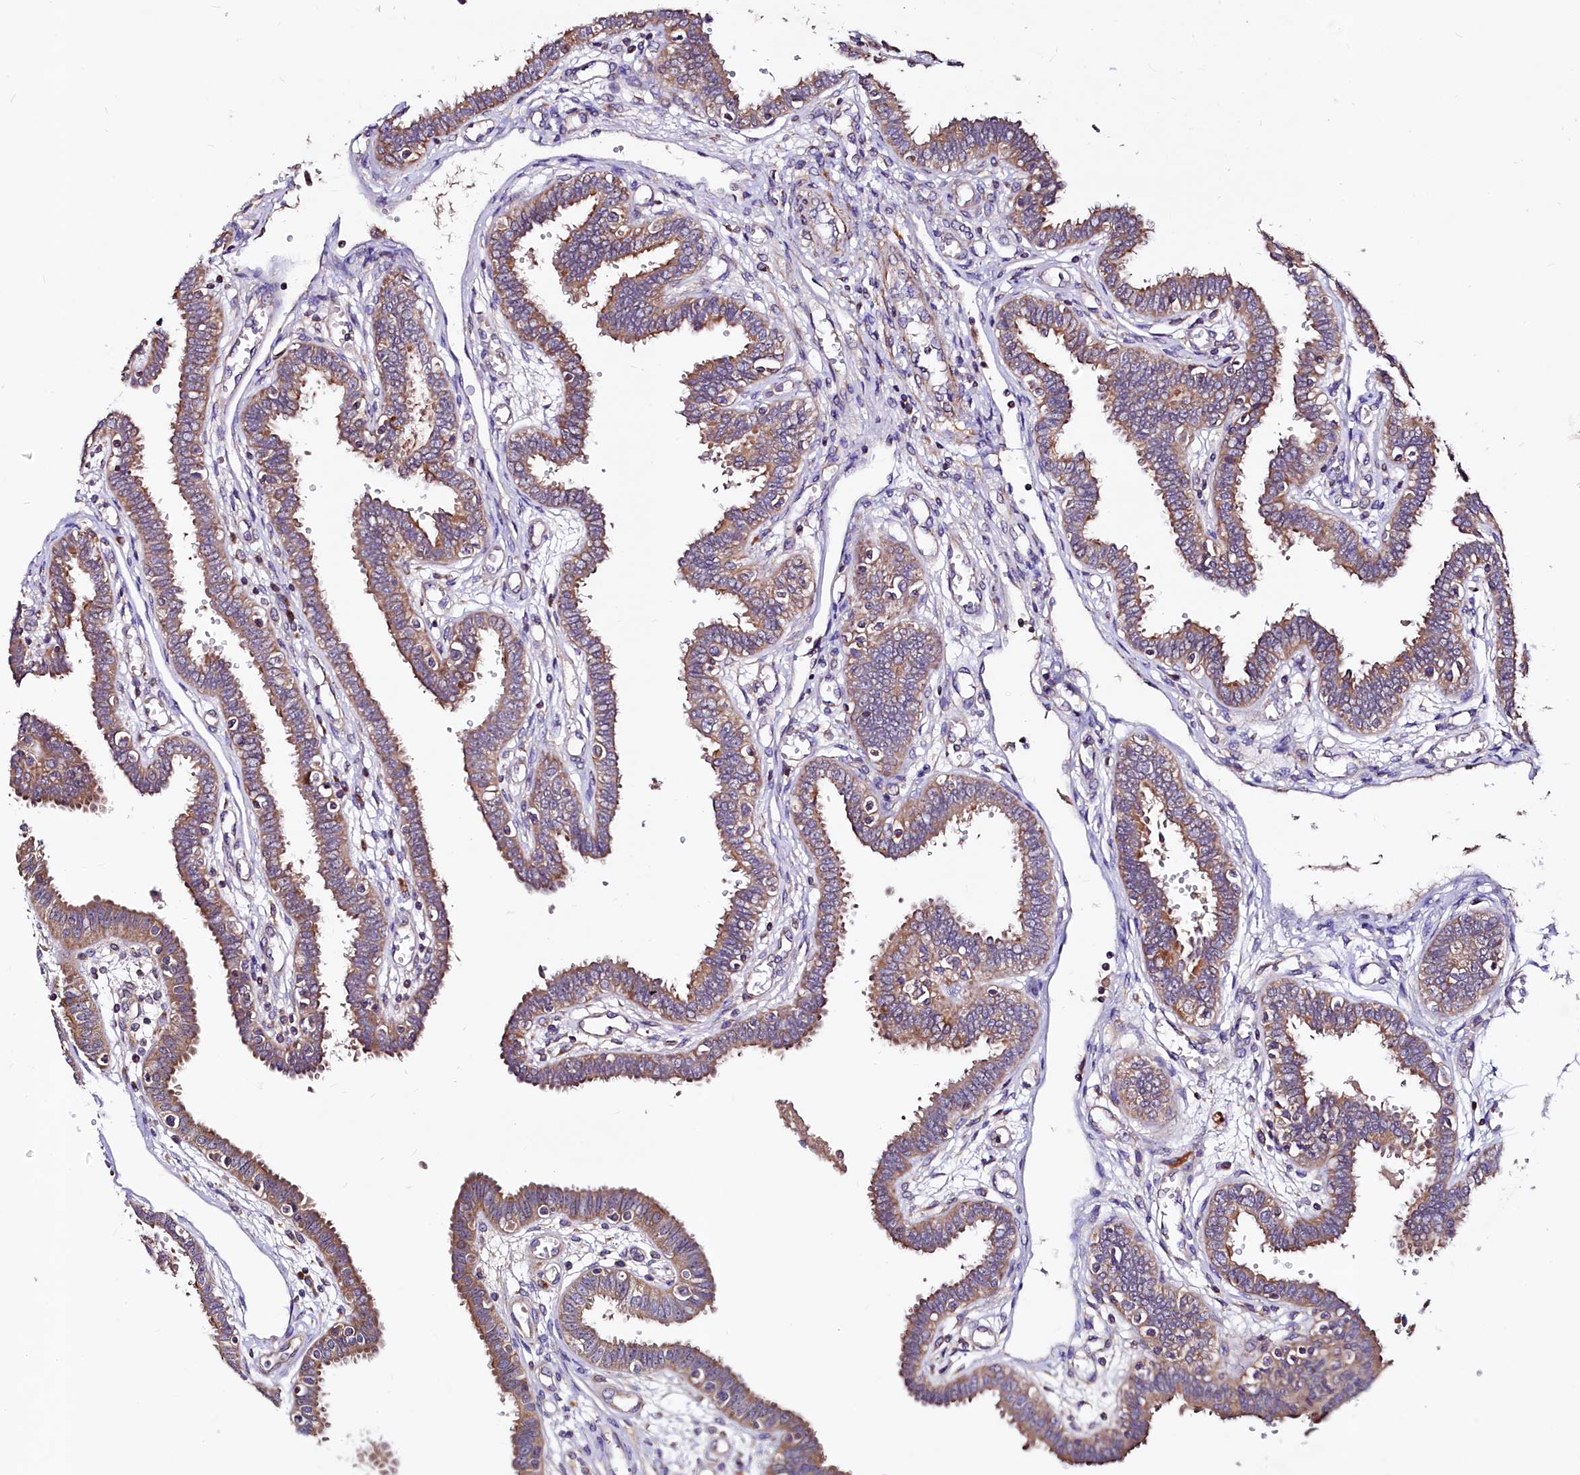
{"staining": {"intensity": "moderate", "quantity": ">75%", "location": "cytoplasmic/membranous"}, "tissue": "fallopian tube", "cell_type": "Glandular cells", "image_type": "normal", "snomed": [{"axis": "morphology", "description": "Normal tissue, NOS"}, {"axis": "topography", "description": "Fallopian tube"}], "caption": "Moderate cytoplasmic/membranous positivity for a protein is appreciated in approximately >75% of glandular cells of benign fallopian tube using immunohistochemistry (IHC).", "gene": "CIAO3", "patient": {"sex": "female", "age": 32}}